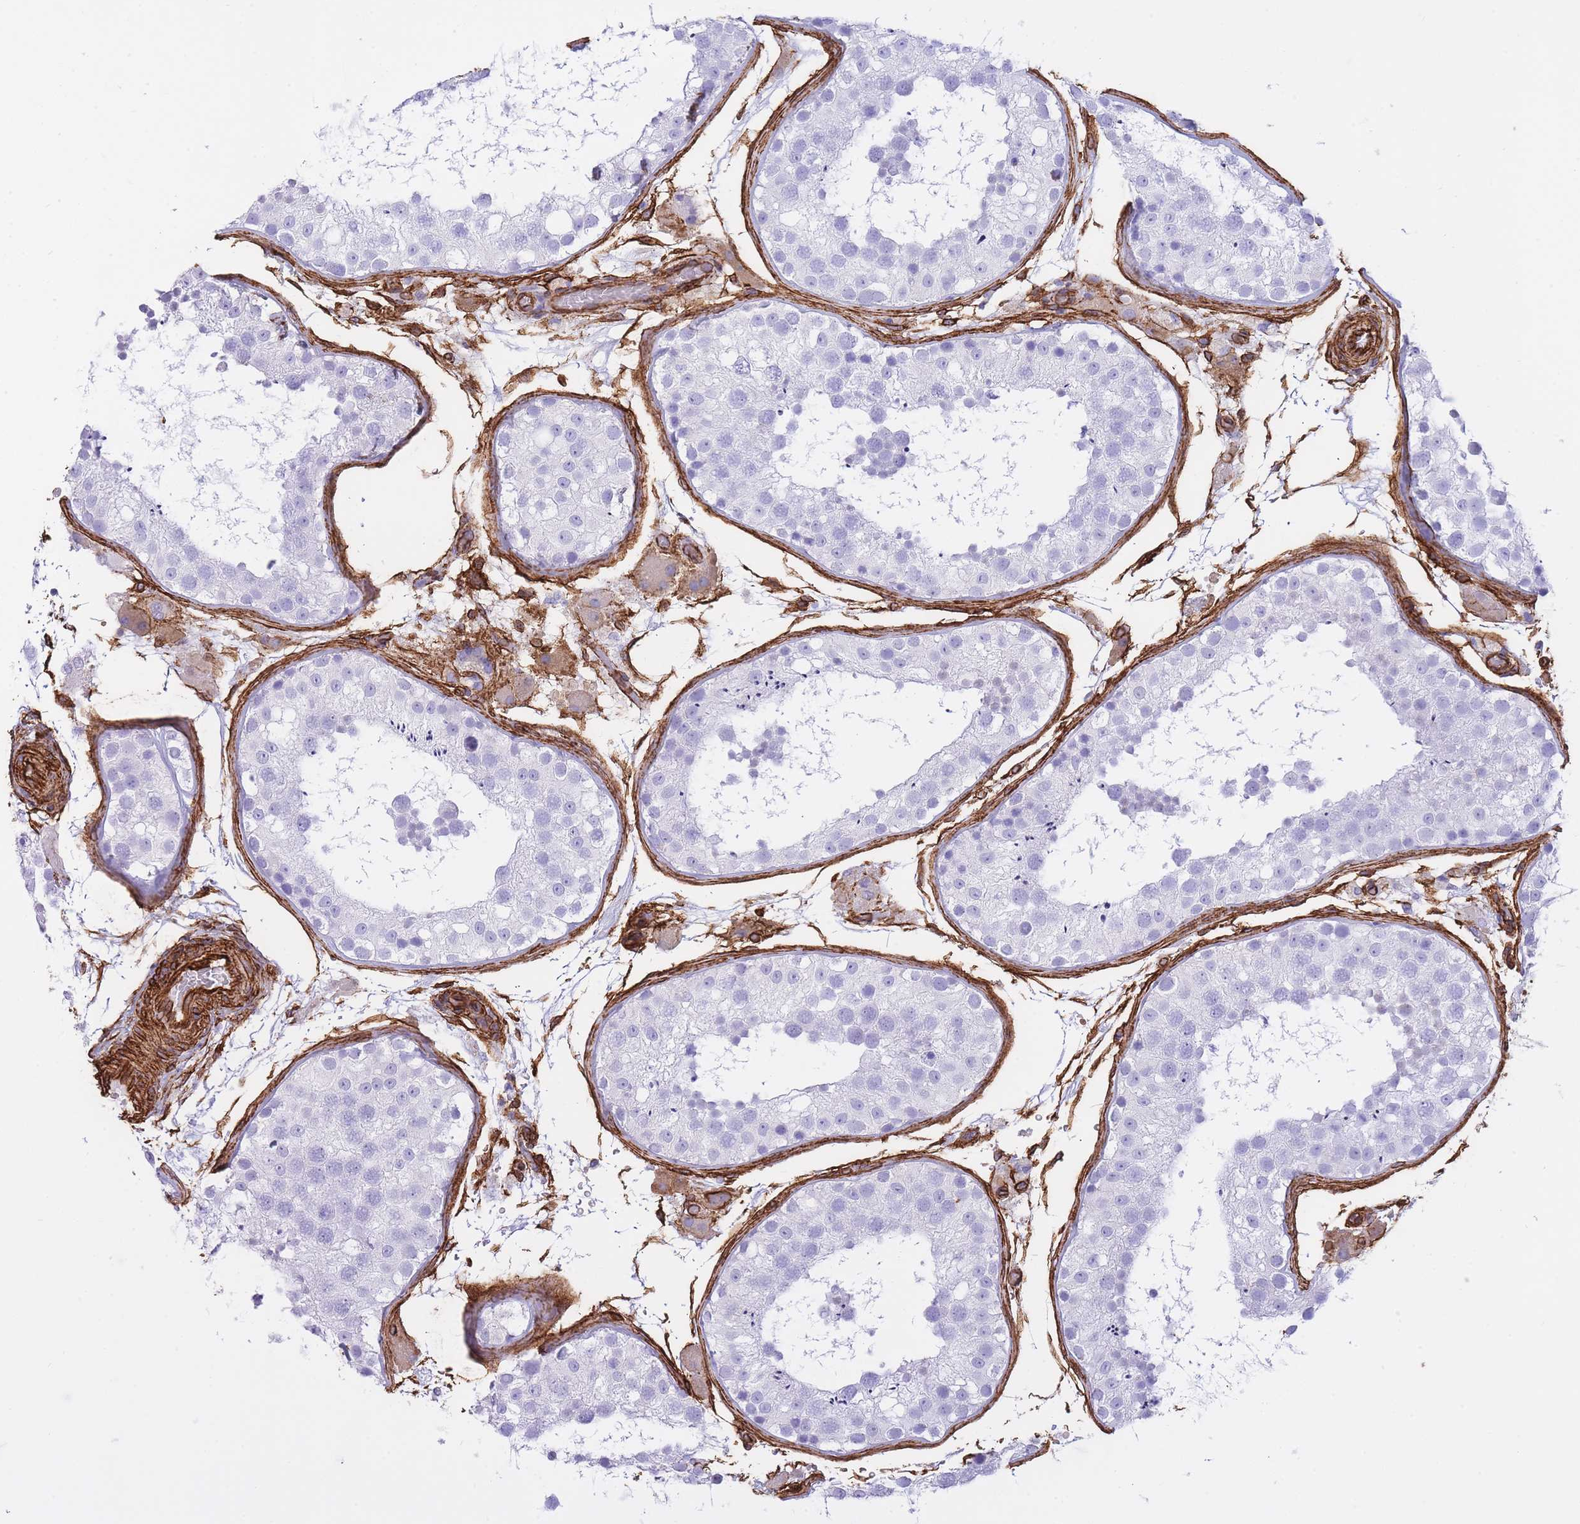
{"staining": {"intensity": "negative", "quantity": "none", "location": "none"}, "tissue": "testis", "cell_type": "Cells in seminiferous ducts", "image_type": "normal", "snomed": [{"axis": "morphology", "description": "Normal tissue, NOS"}, {"axis": "topography", "description": "Testis"}], "caption": "This photomicrograph is of normal testis stained with immunohistochemistry to label a protein in brown with the nuclei are counter-stained blue. There is no positivity in cells in seminiferous ducts.", "gene": "CAVIN1", "patient": {"sex": "male", "age": 26}}